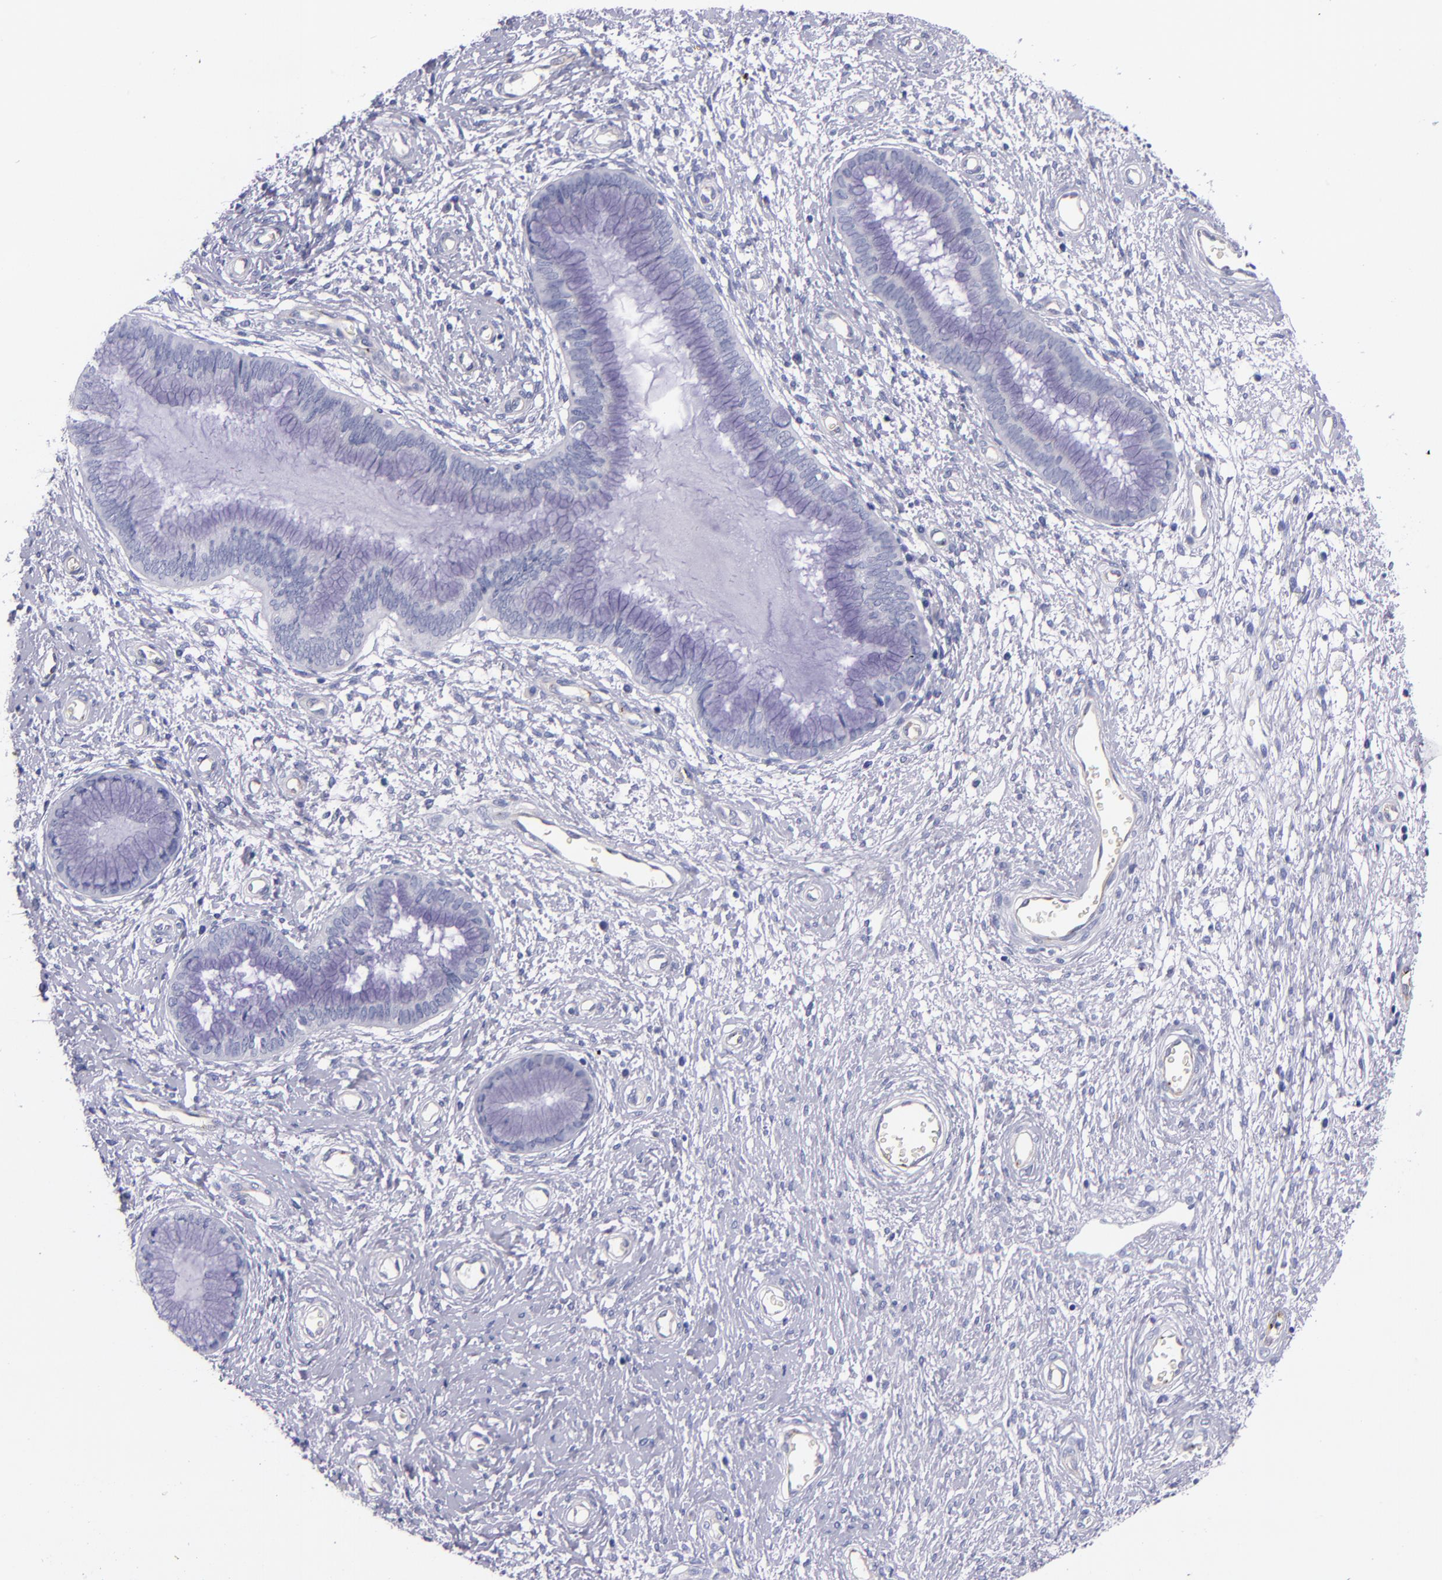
{"staining": {"intensity": "negative", "quantity": "none", "location": "none"}, "tissue": "cervix", "cell_type": "Glandular cells", "image_type": "normal", "snomed": [{"axis": "morphology", "description": "Normal tissue, NOS"}, {"axis": "topography", "description": "Cervix"}], "caption": "IHC of benign cervix displays no expression in glandular cells.", "gene": "NOS3", "patient": {"sex": "female", "age": 55}}